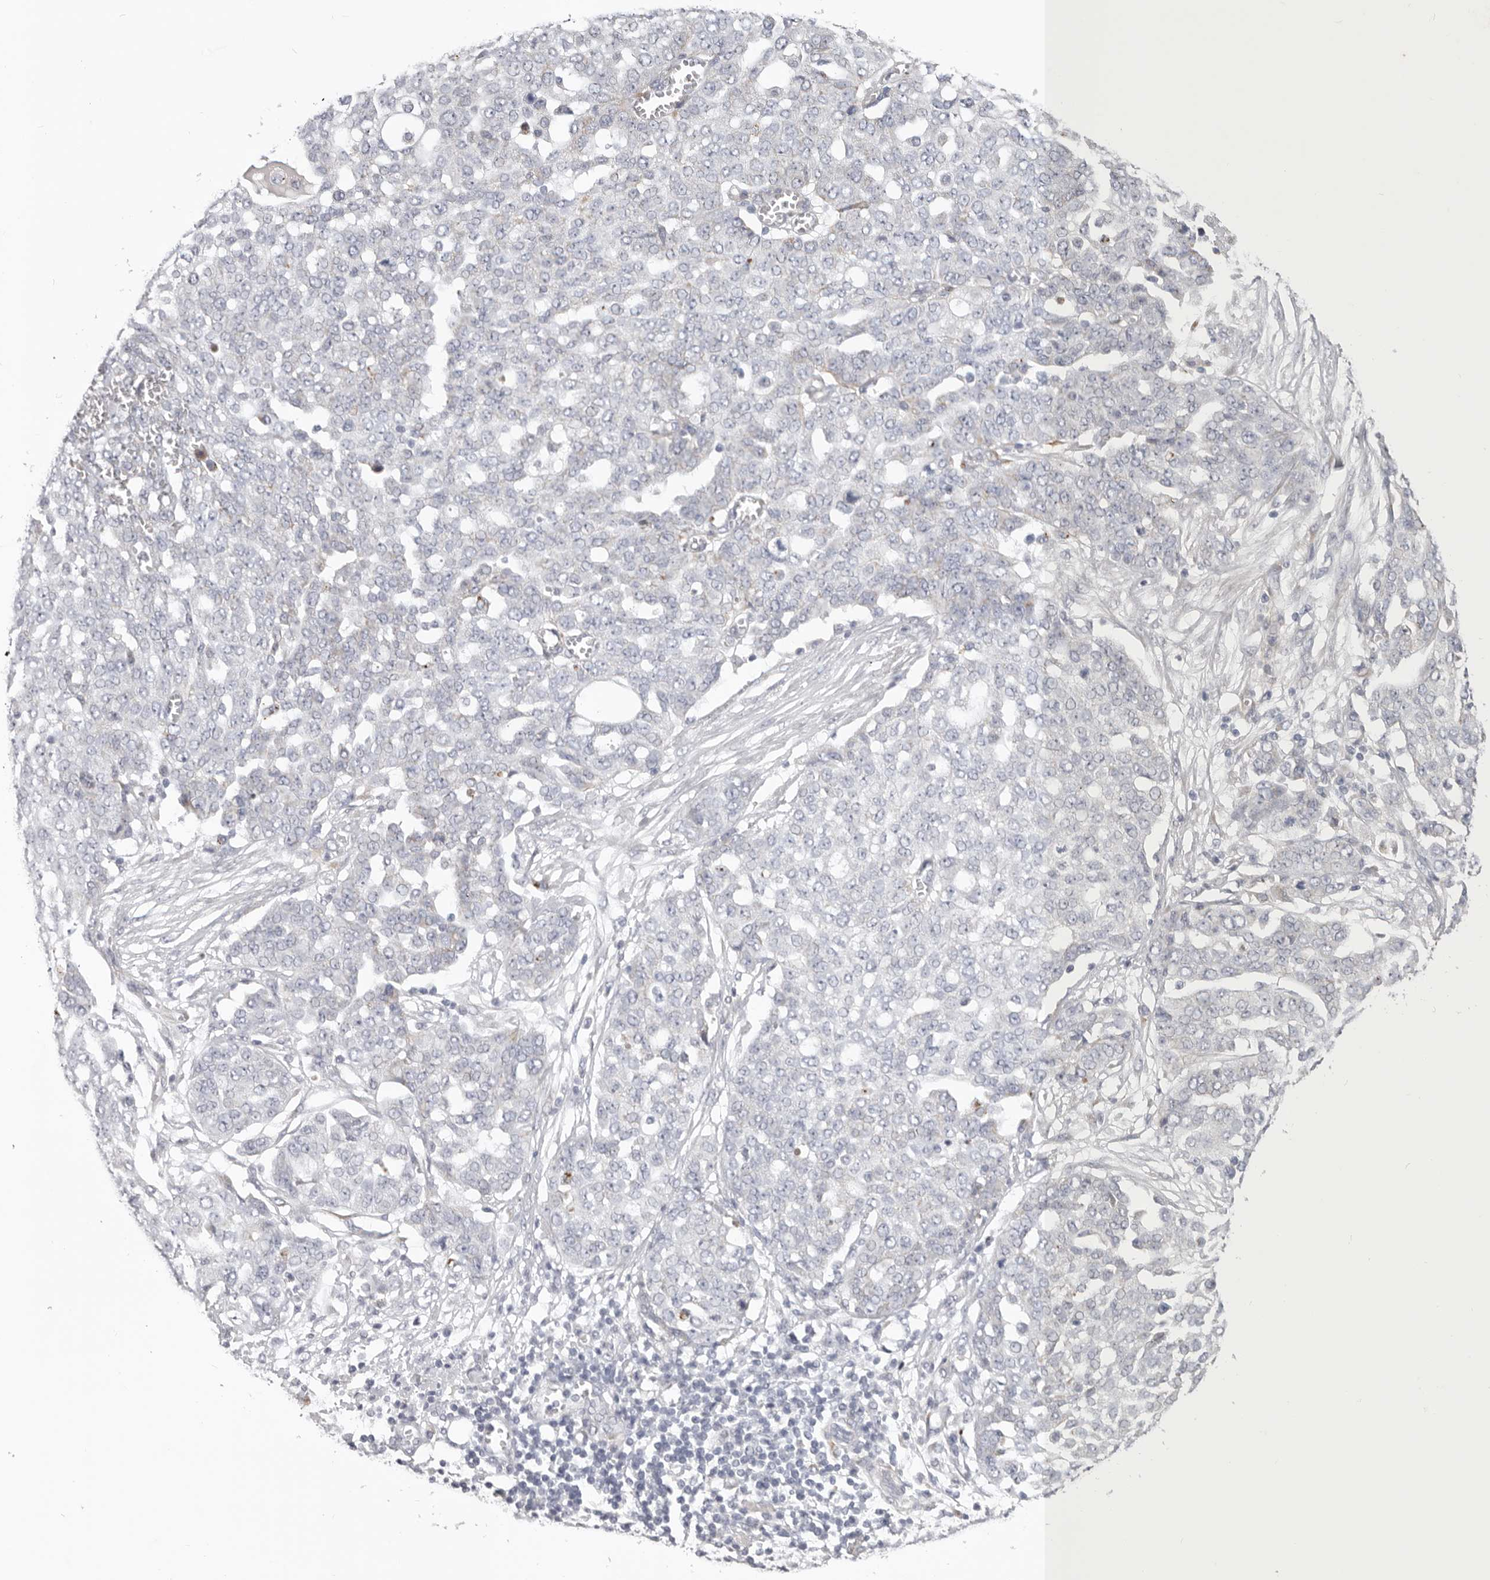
{"staining": {"intensity": "negative", "quantity": "none", "location": "none"}, "tissue": "ovarian cancer", "cell_type": "Tumor cells", "image_type": "cancer", "snomed": [{"axis": "morphology", "description": "Cystadenocarcinoma, serous, NOS"}, {"axis": "topography", "description": "Soft tissue"}, {"axis": "topography", "description": "Ovary"}], "caption": "This is an immunohistochemistry photomicrograph of human ovarian cancer (serous cystadenocarcinoma). There is no staining in tumor cells.", "gene": "MRPS10", "patient": {"sex": "female", "age": 57}}